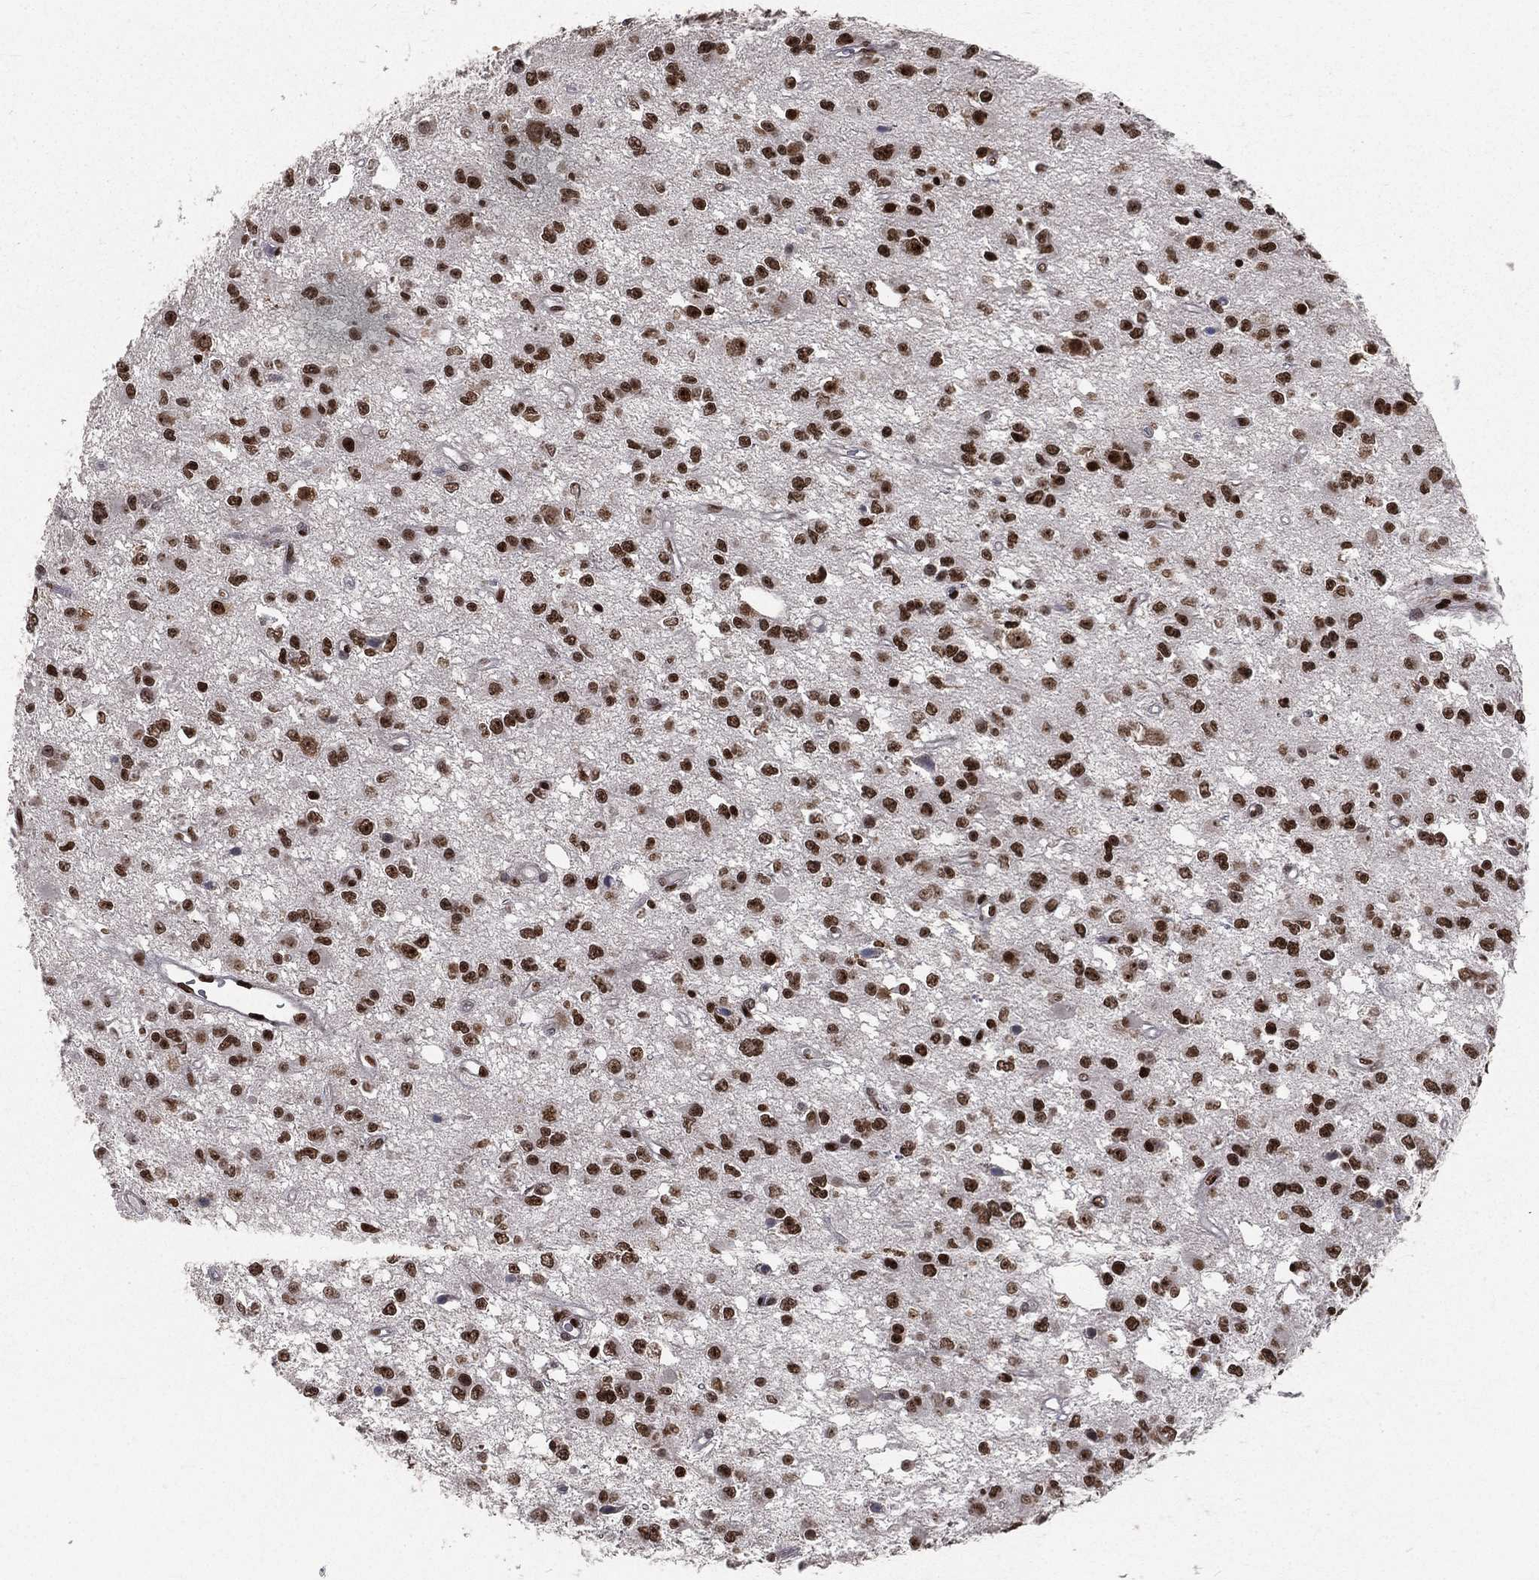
{"staining": {"intensity": "strong", "quantity": ">75%", "location": "nuclear"}, "tissue": "glioma", "cell_type": "Tumor cells", "image_type": "cancer", "snomed": [{"axis": "morphology", "description": "Glioma, malignant, Low grade"}, {"axis": "topography", "description": "Brain"}], "caption": "A micrograph of malignant glioma (low-grade) stained for a protein demonstrates strong nuclear brown staining in tumor cells.", "gene": "POLB", "patient": {"sex": "female", "age": 45}}